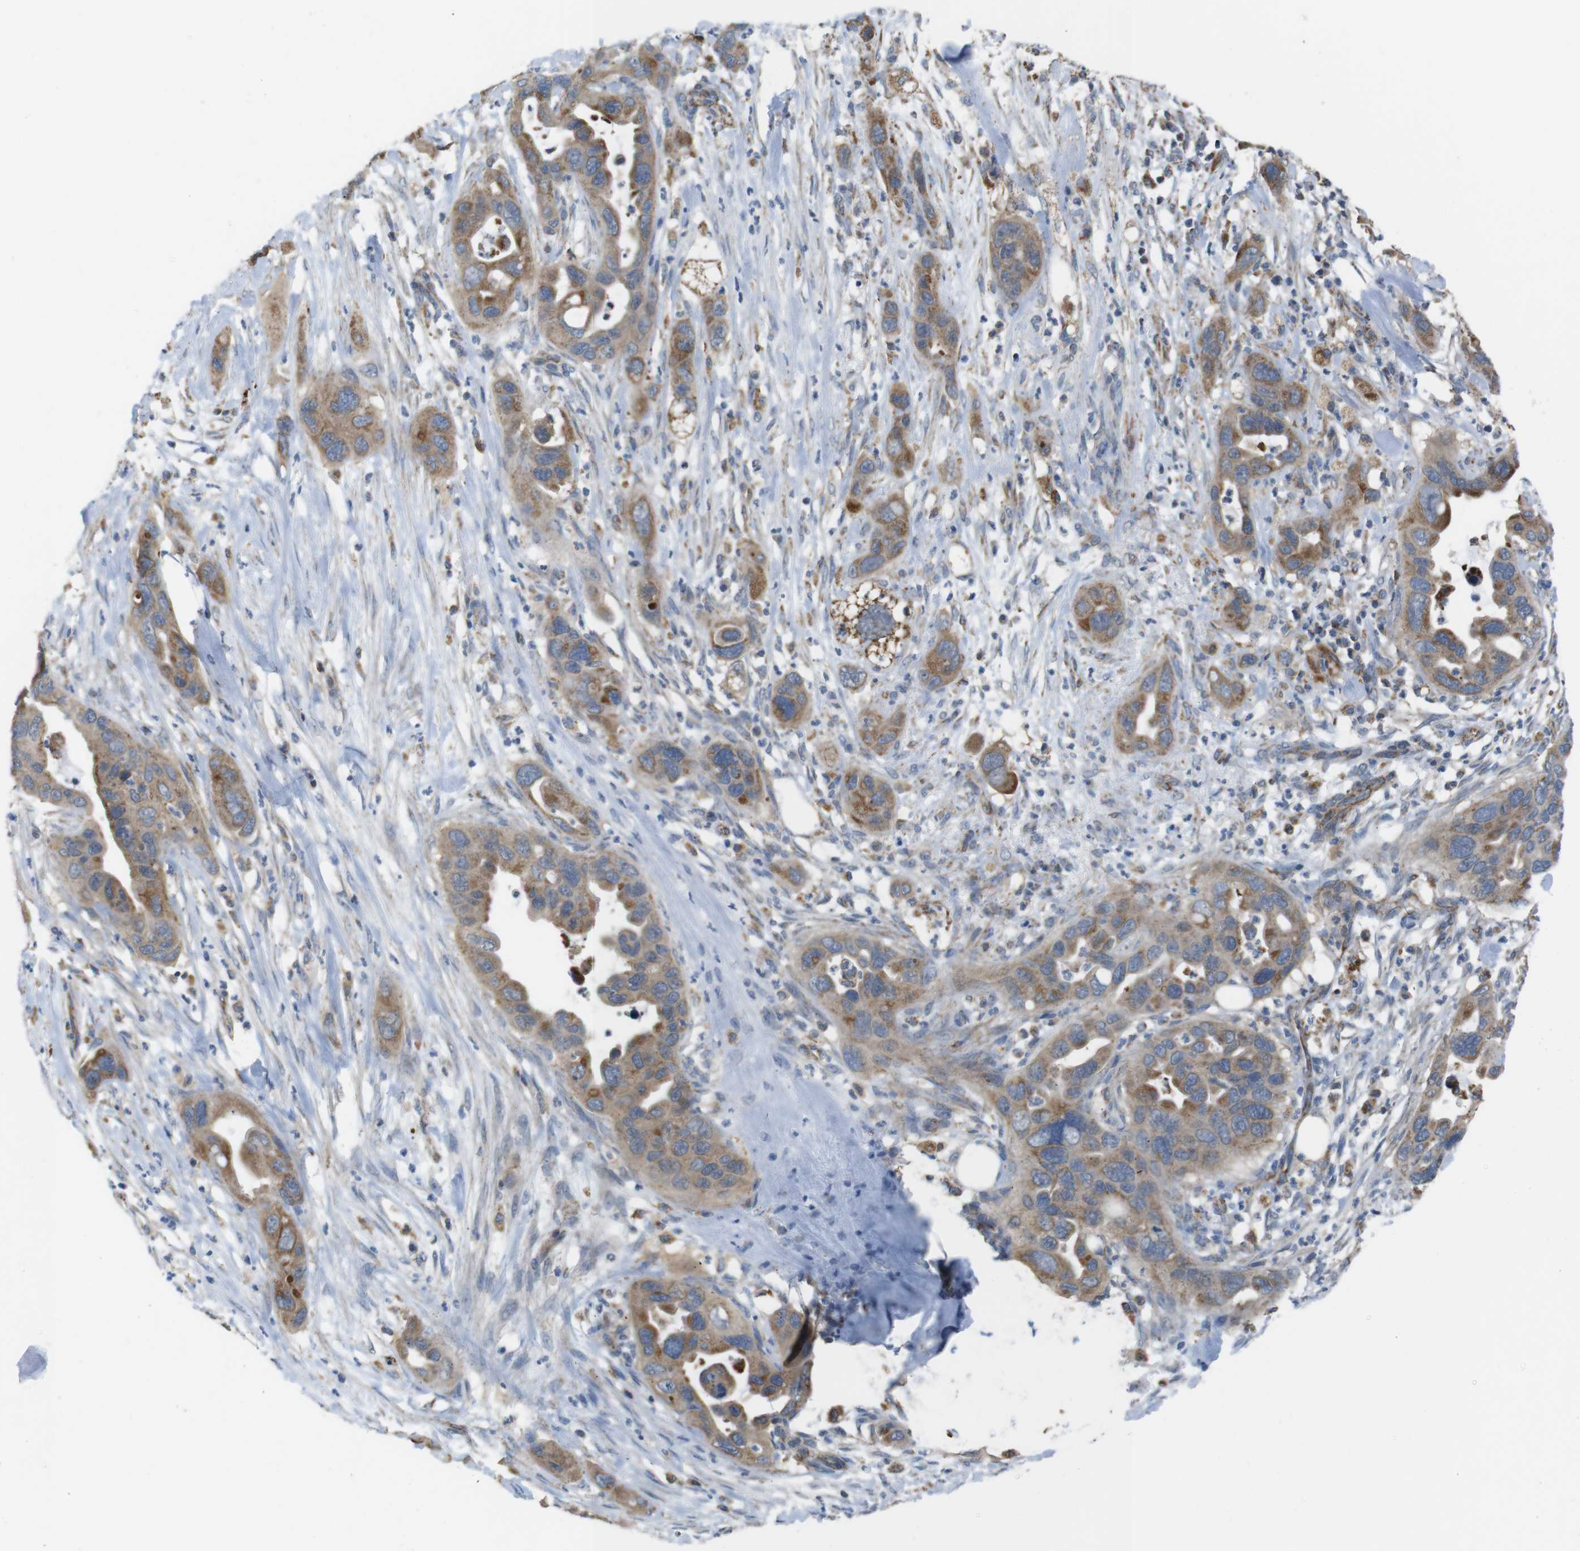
{"staining": {"intensity": "moderate", "quantity": ">75%", "location": "cytoplasmic/membranous"}, "tissue": "pancreatic cancer", "cell_type": "Tumor cells", "image_type": "cancer", "snomed": [{"axis": "morphology", "description": "Adenocarcinoma, NOS"}, {"axis": "topography", "description": "Pancreas"}], "caption": "A brown stain labels moderate cytoplasmic/membranous staining of a protein in pancreatic cancer (adenocarcinoma) tumor cells.", "gene": "GRIK2", "patient": {"sex": "female", "age": 71}}